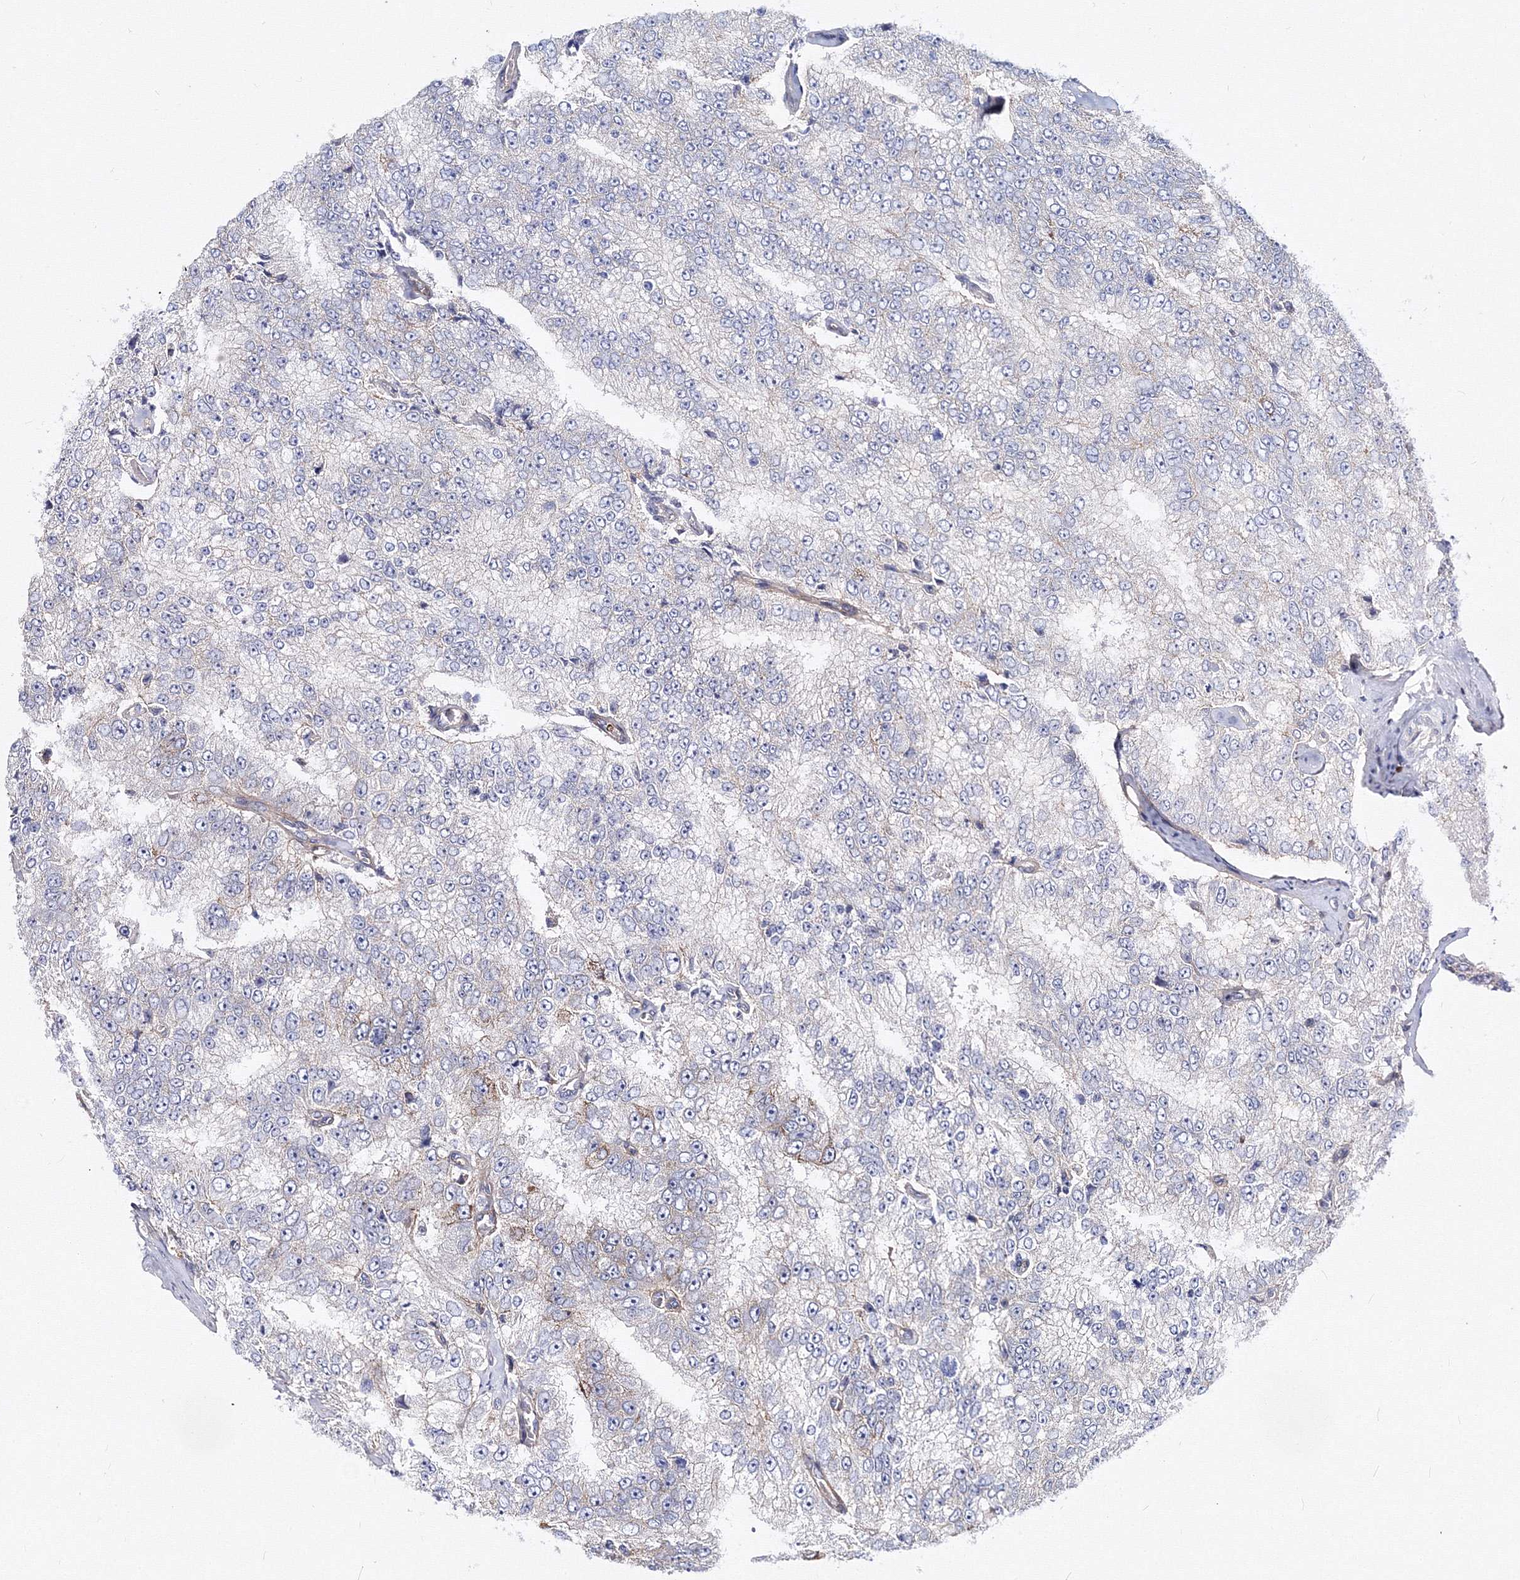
{"staining": {"intensity": "negative", "quantity": "none", "location": "none"}, "tissue": "prostate cancer", "cell_type": "Tumor cells", "image_type": "cancer", "snomed": [{"axis": "morphology", "description": "Adenocarcinoma, High grade"}, {"axis": "topography", "description": "Prostate"}], "caption": "An IHC image of prostate cancer (adenocarcinoma (high-grade)) is shown. There is no staining in tumor cells of prostate cancer (adenocarcinoma (high-grade)). (Stains: DAB (3,3'-diaminobenzidine) immunohistochemistry (IHC) with hematoxylin counter stain, Microscopy: brightfield microscopy at high magnification).", "gene": "C11orf52", "patient": {"sex": "male", "age": 58}}